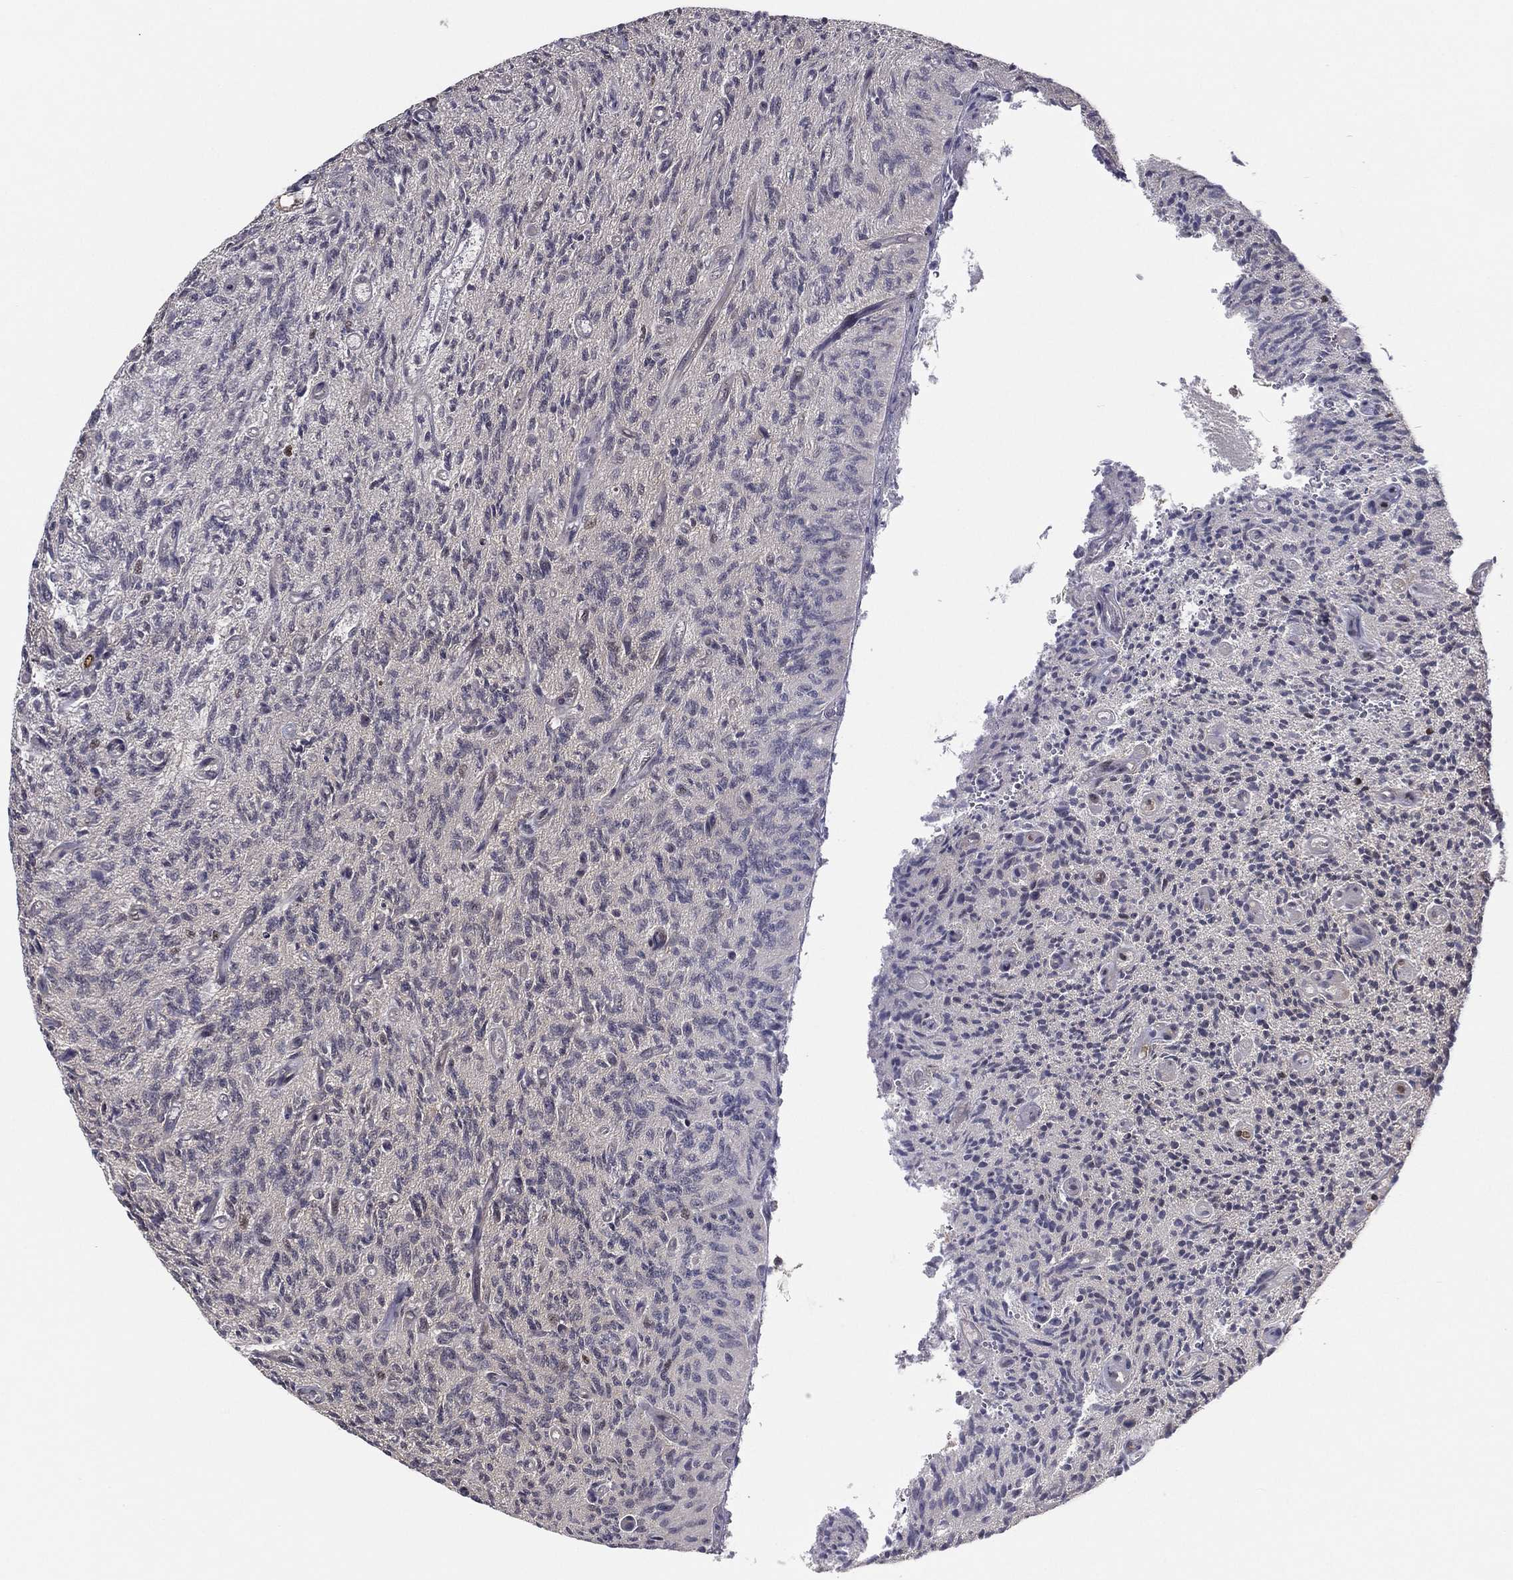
{"staining": {"intensity": "negative", "quantity": "none", "location": "none"}, "tissue": "glioma", "cell_type": "Tumor cells", "image_type": "cancer", "snomed": [{"axis": "morphology", "description": "Glioma, malignant, High grade"}, {"axis": "topography", "description": "Brain"}], "caption": "Glioma was stained to show a protein in brown. There is no significant expression in tumor cells.", "gene": "GPALPP1", "patient": {"sex": "male", "age": 64}}